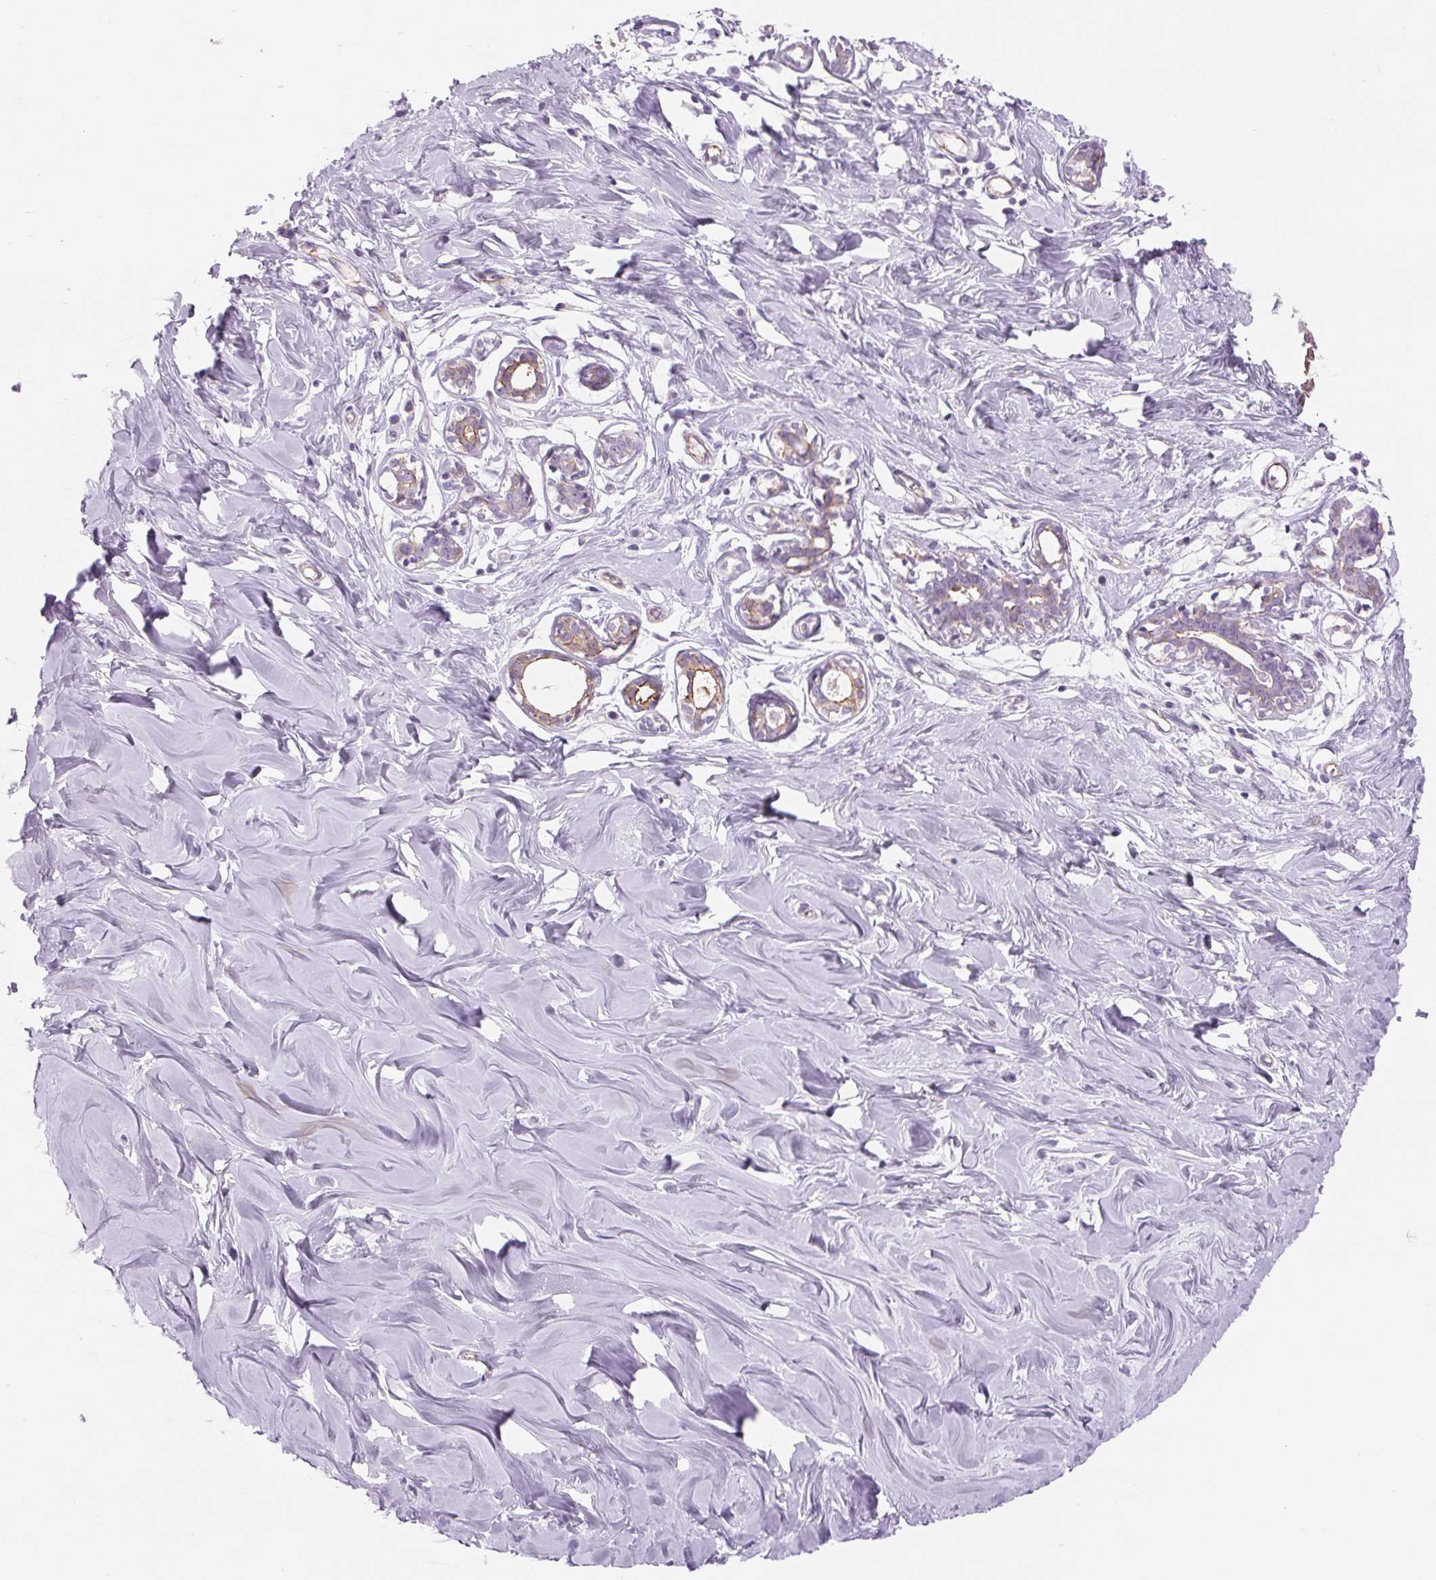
{"staining": {"intensity": "negative", "quantity": "none", "location": "none"}, "tissue": "breast", "cell_type": "Adipocytes", "image_type": "normal", "snomed": [{"axis": "morphology", "description": "Normal tissue, NOS"}, {"axis": "topography", "description": "Breast"}], "caption": "This is an immunohistochemistry (IHC) micrograph of benign breast. There is no staining in adipocytes.", "gene": "DIXDC1", "patient": {"sex": "female", "age": 27}}